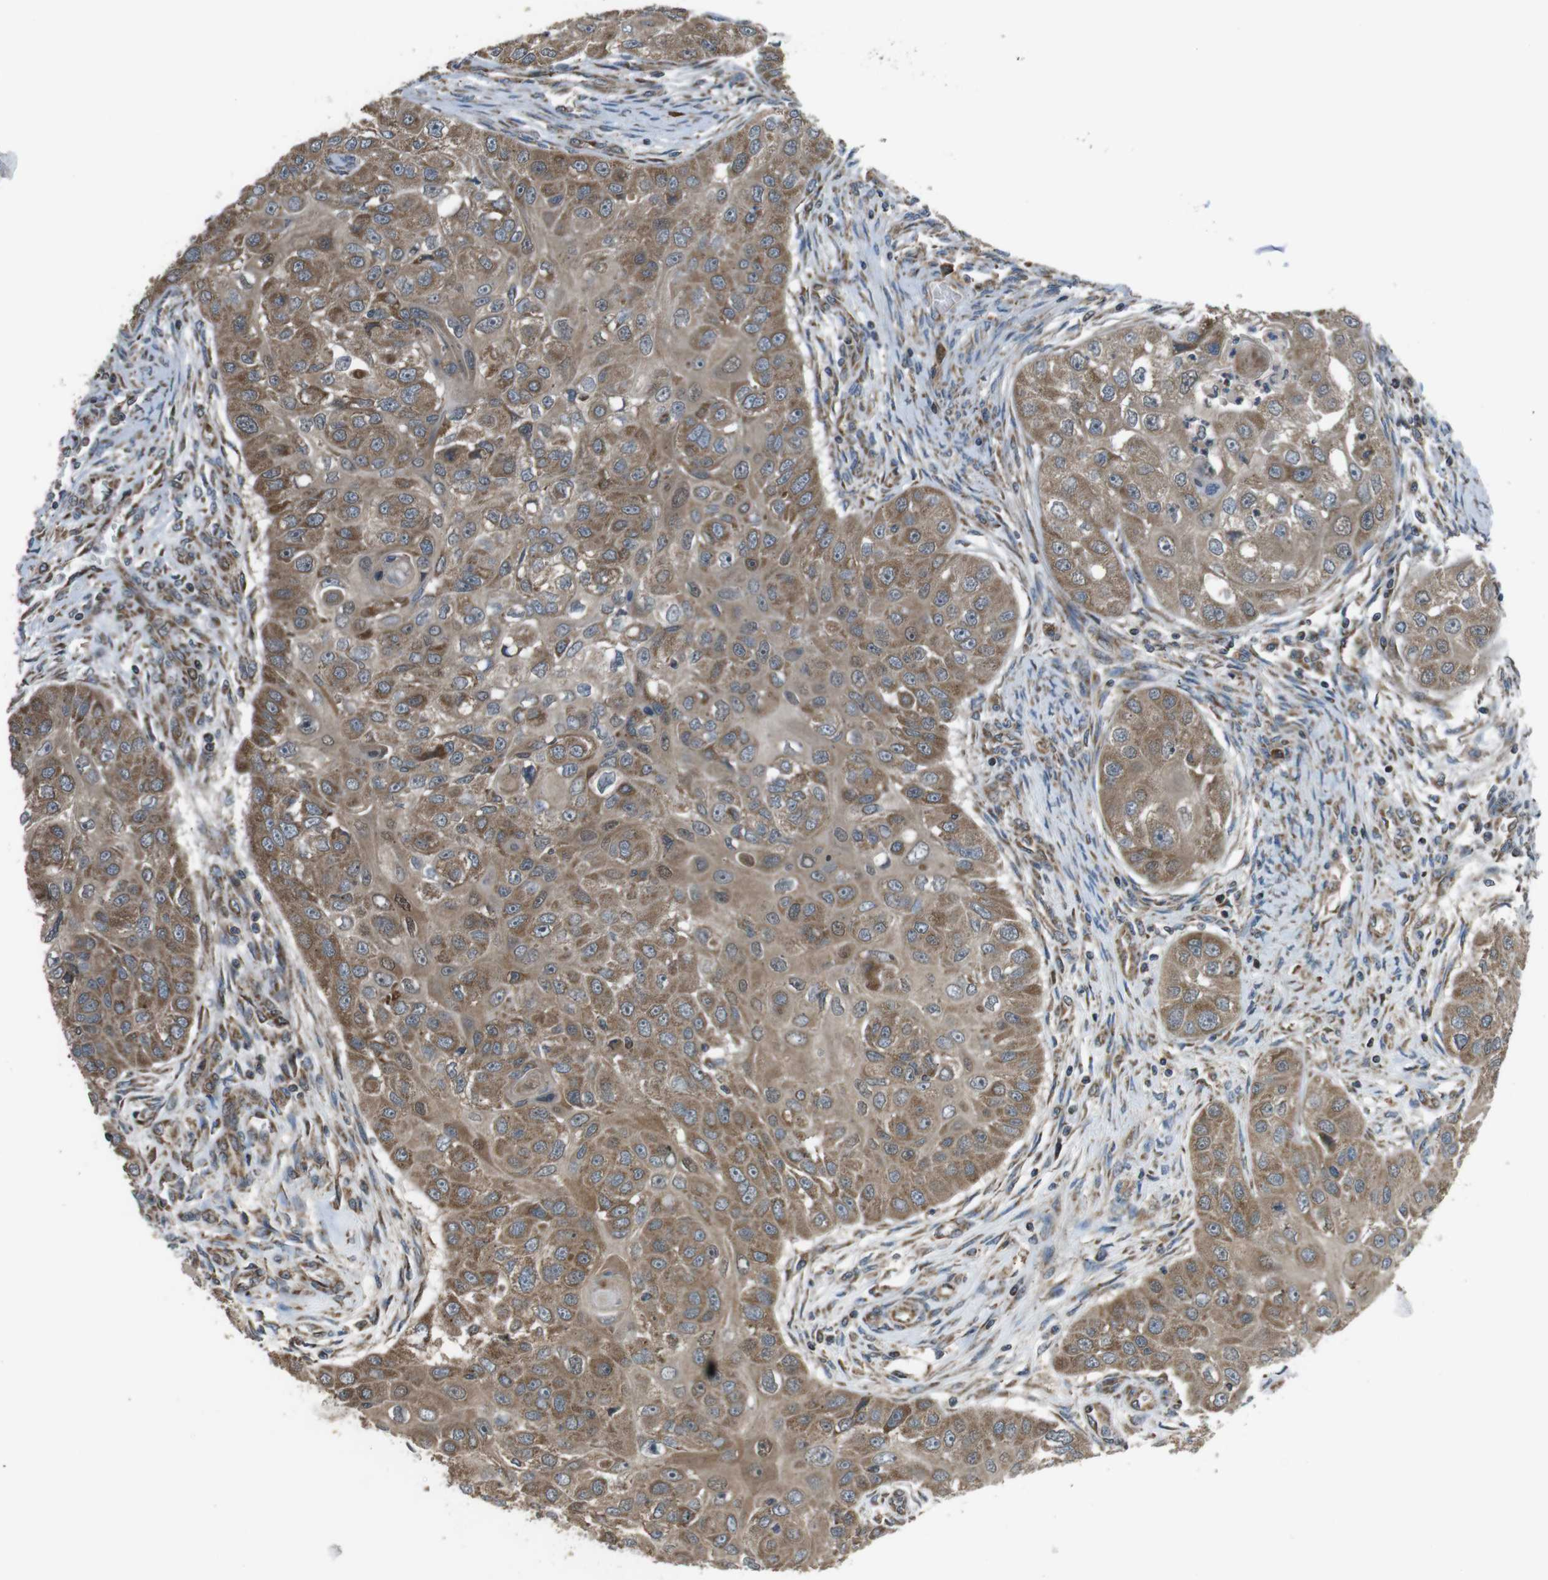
{"staining": {"intensity": "moderate", "quantity": ">75%", "location": "cytoplasmic/membranous"}, "tissue": "head and neck cancer", "cell_type": "Tumor cells", "image_type": "cancer", "snomed": [{"axis": "morphology", "description": "Normal tissue, NOS"}, {"axis": "morphology", "description": "Squamous cell carcinoma, NOS"}, {"axis": "topography", "description": "Skeletal muscle"}, {"axis": "topography", "description": "Head-Neck"}], "caption": "Head and neck cancer (squamous cell carcinoma) stained with a brown dye displays moderate cytoplasmic/membranous positive staining in about >75% of tumor cells.", "gene": "GIMAP8", "patient": {"sex": "male", "age": 51}}